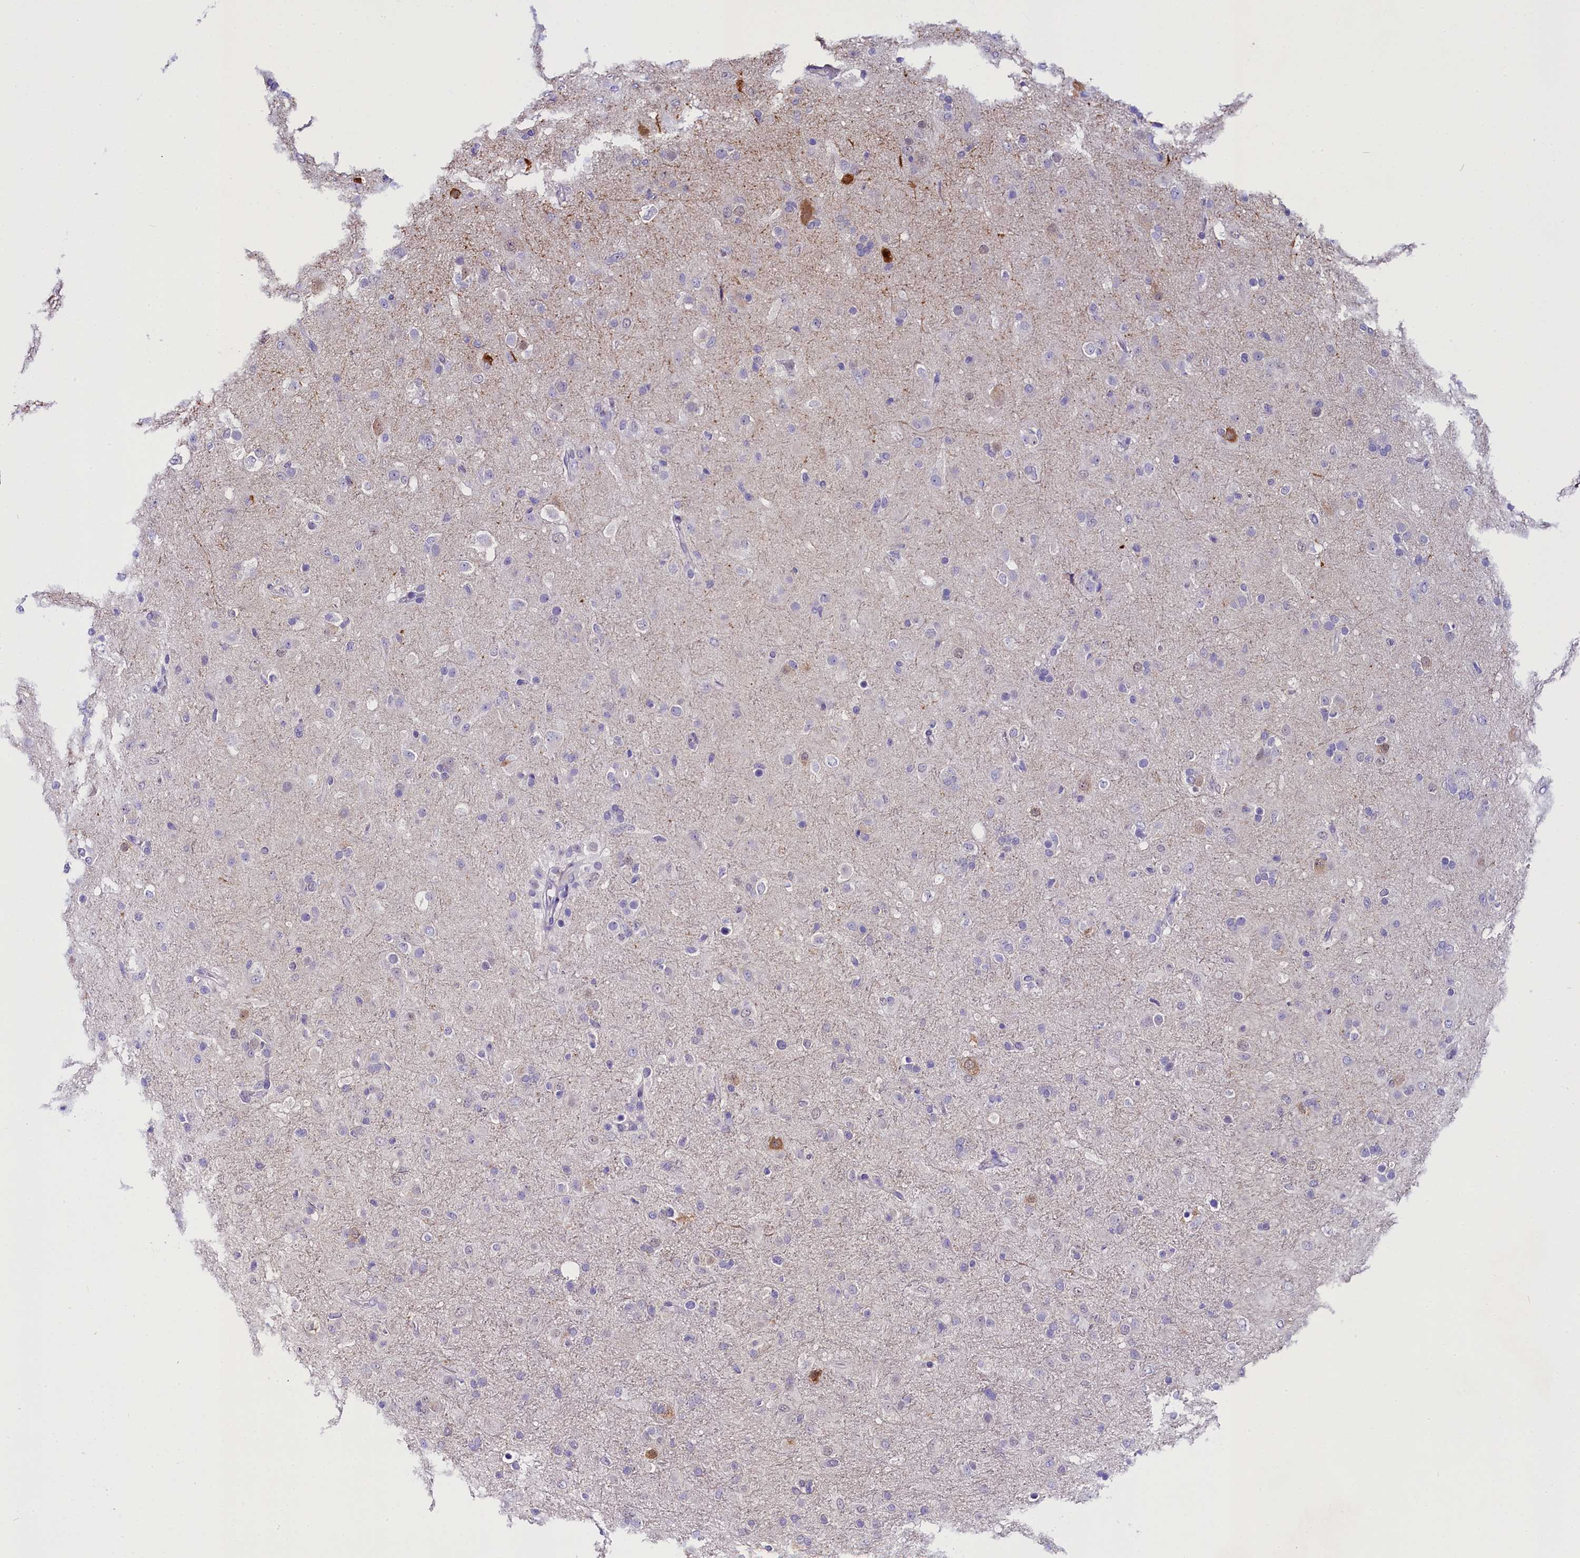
{"staining": {"intensity": "negative", "quantity": "none", "location": "none"}, "tissue": "glioma", "cell_type": "Tumor cells", "image_type": "cancer", "snomed": [{"axis": "morphology", "description": "Glioma, malignant, Low grade"}, {"axis": "topography", "description": "Brain"}], "caption": "This is an immunohistochemistry photomicrograph of low-grade glioma (malignant). There is no staining in tumor cells.", "gene": "OSGEP", "patient": {"sex": "male", "age": 65}}